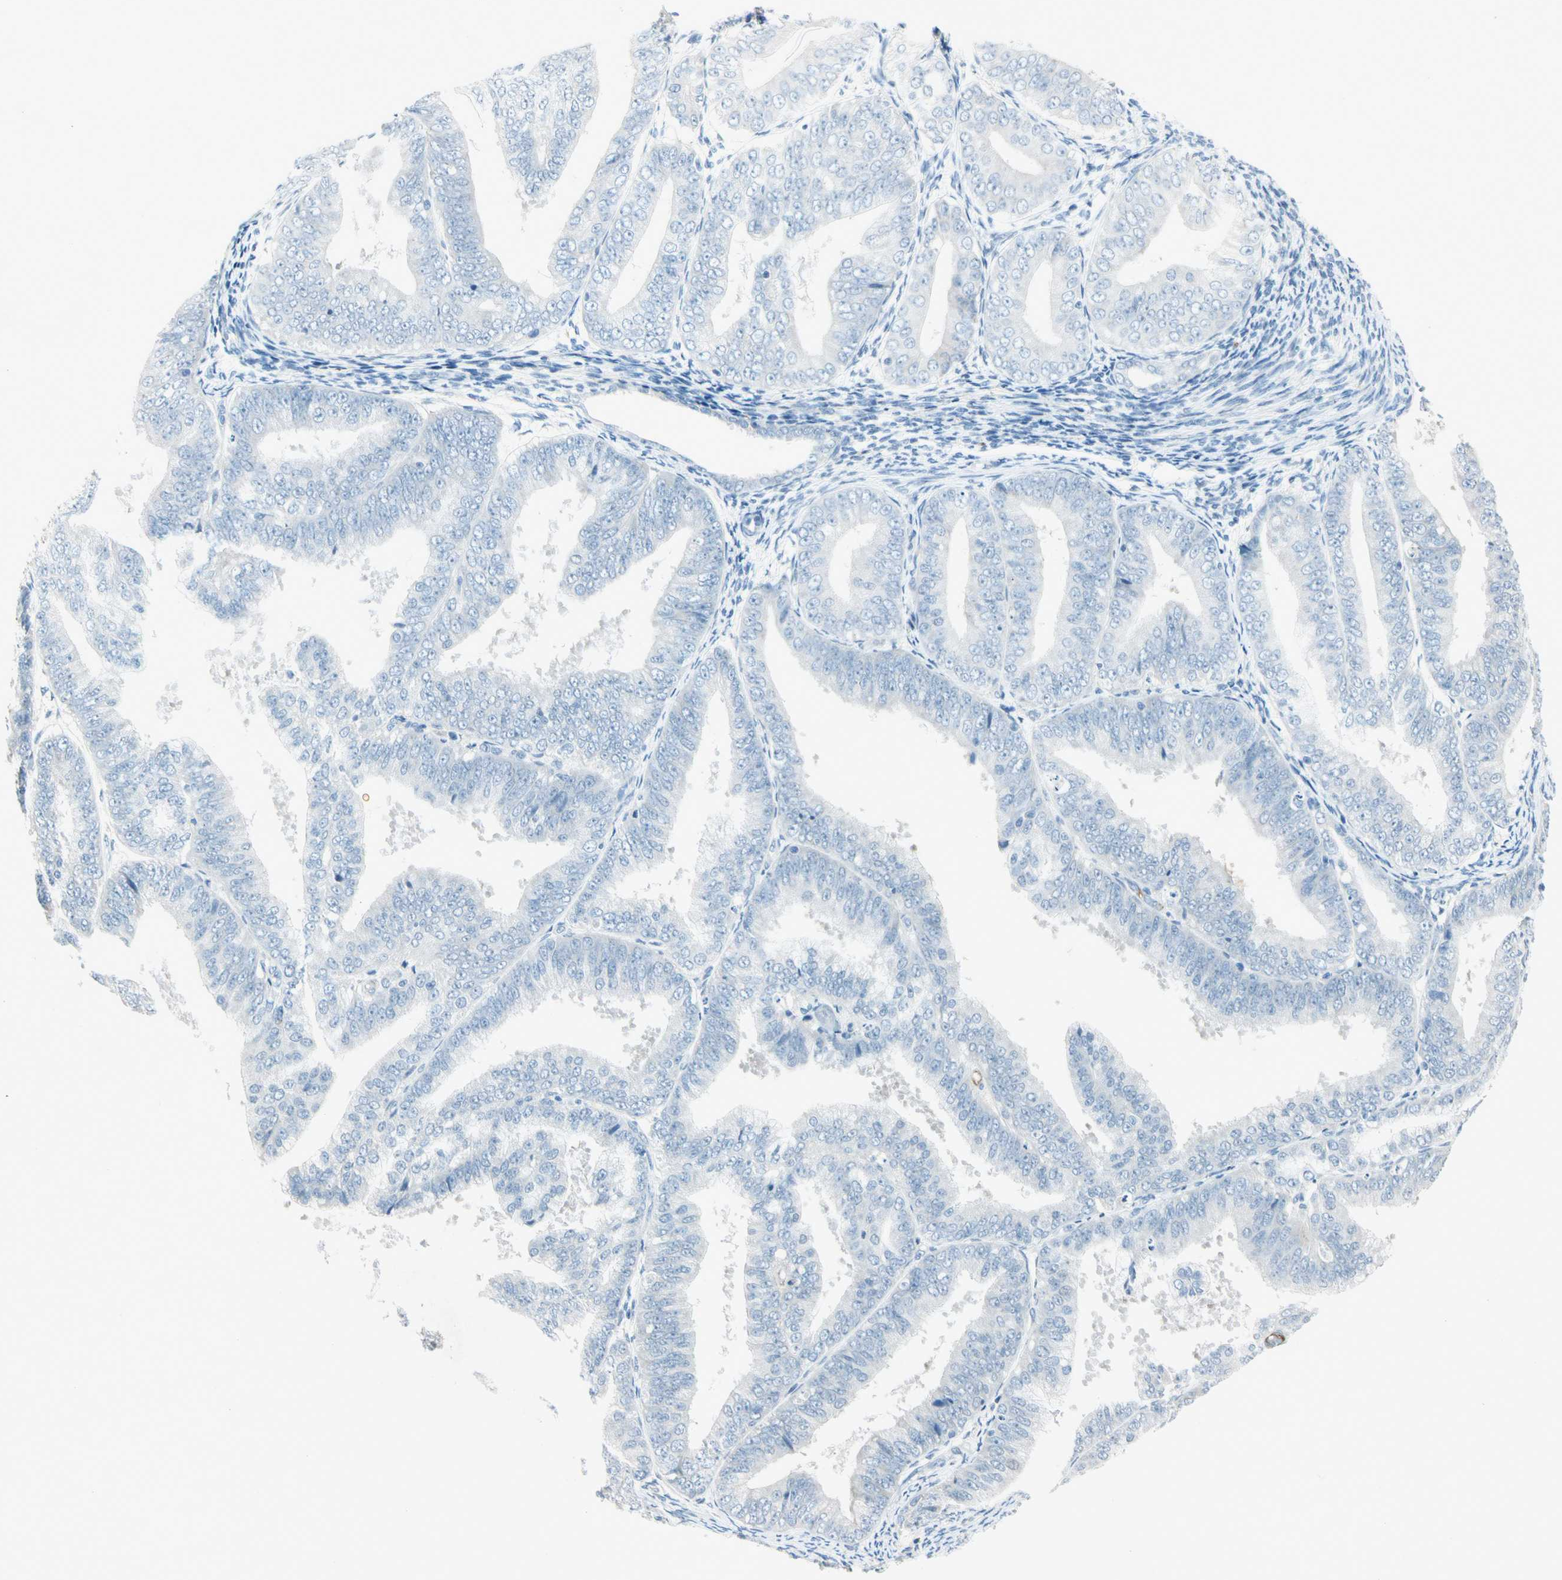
{"staining": {"intensity": "negative", "quantity": "none", "location": "none"}, "tissue": "endometrial cancer", "cell_type": "Tumor cells", "image_type": "cancer", "snomed": [{"axis": "morphology", "description": "Adenocarcinoma, NOS"}, {"axis": "topography", "description": "Endometrium"}], "caption": "Endometrial cancer (adenocarcinoma) was stained to show a protein in brown. There is no significant expression in tumor cells.", "gene": "SERPIND1", "patient": {"sex": "female", "age": 63}}